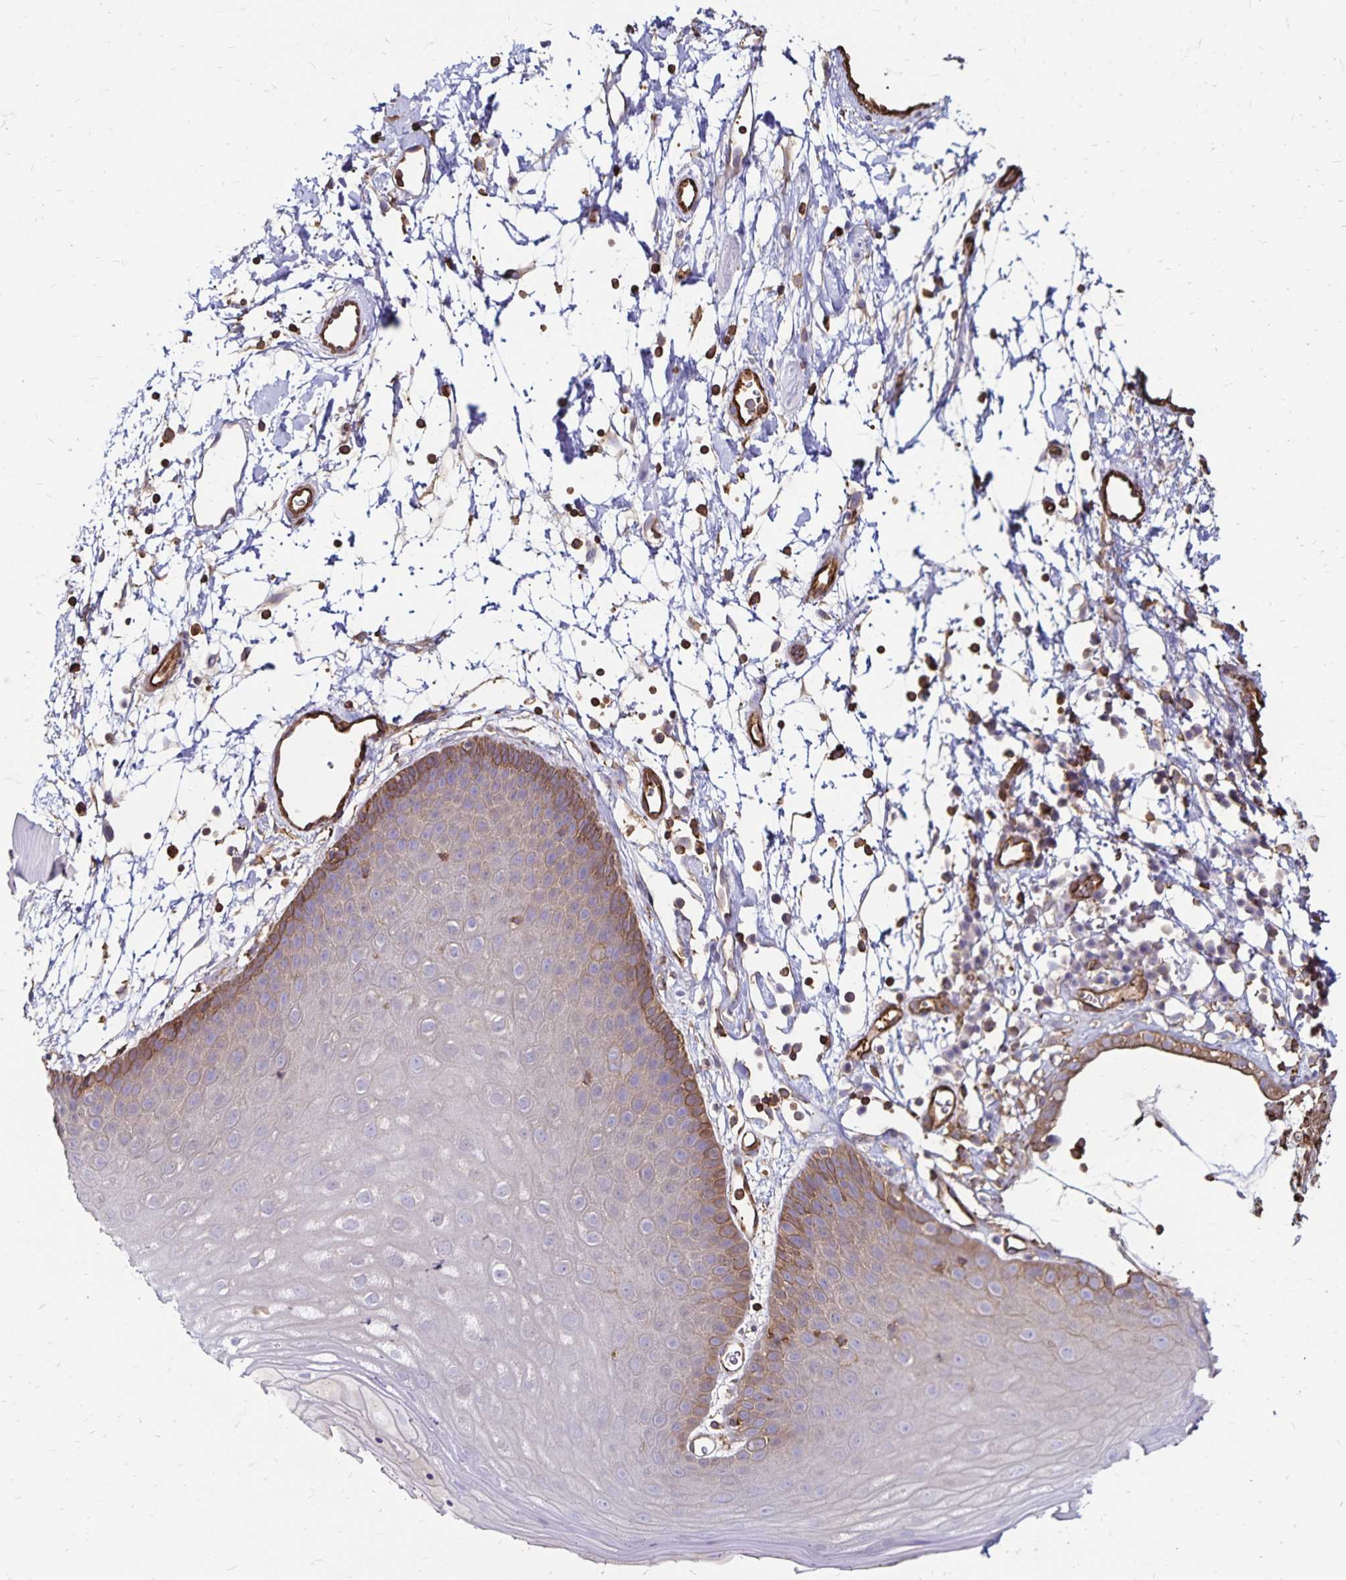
{"staining": {"intensity": "moderate", "quantity": "<25%", "location": "cytoplasmic/membranous"}, "tissue": "skin", "cell_type": "Epidermal cells", "image_type": "normal", "snomed": [{"axis": "morphology", "description": "Normal tissue, NOS"}, {"axis": "topography", "description": "Anal"}], "caption": "Immunohistochemical staining of benign human skin displays moderate cytoplasmic/membranous protein staining in approximately <25% of epidermal cells. Nuclei are stained in blue.", "gene": "RPRML", "patient": {"sex": "male", "age": 53}}